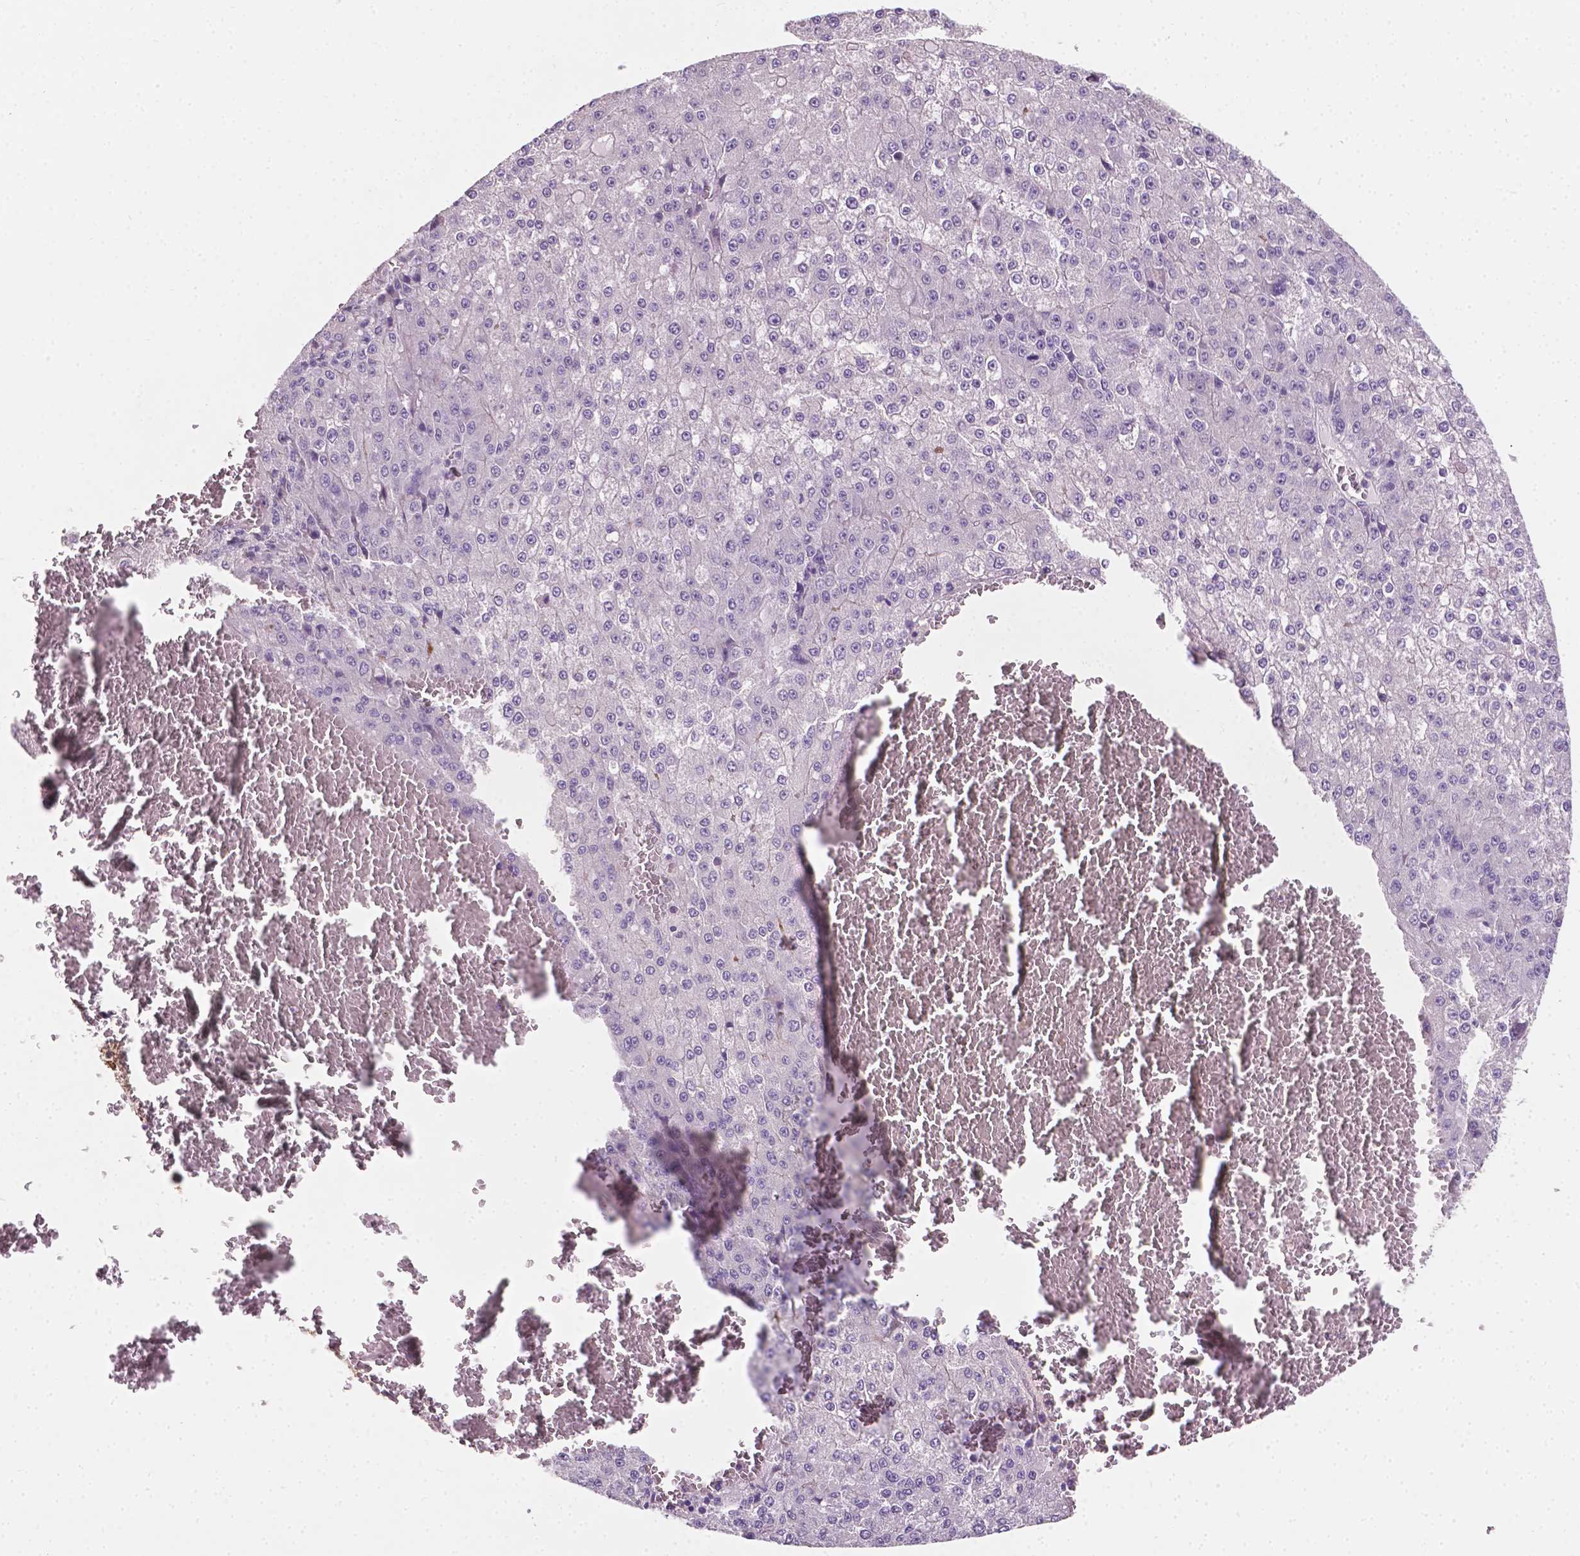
{"staining": {"intensity": "negative", "quantity": "none", "location": "none"}, "tissue": "liver cancer", "cell_type": "Tumor cells", "image_type": "cancer", "snomed": [{"axis": "morphology", "description": "Carcinoma, Hepatocellular, NOS"}, {"axis": "topography", "description": "Liver"}], "caption": "Immunohistochemical staining of human hepatocellular carcinoma (liver) shows no significant staining in tumor cells. The staining is performed using DAB brown chromogen with nuclei counter-stained in using hematoxylin.", "gene": "EGFR", "patient": {"sex": "female", "age": 73}}